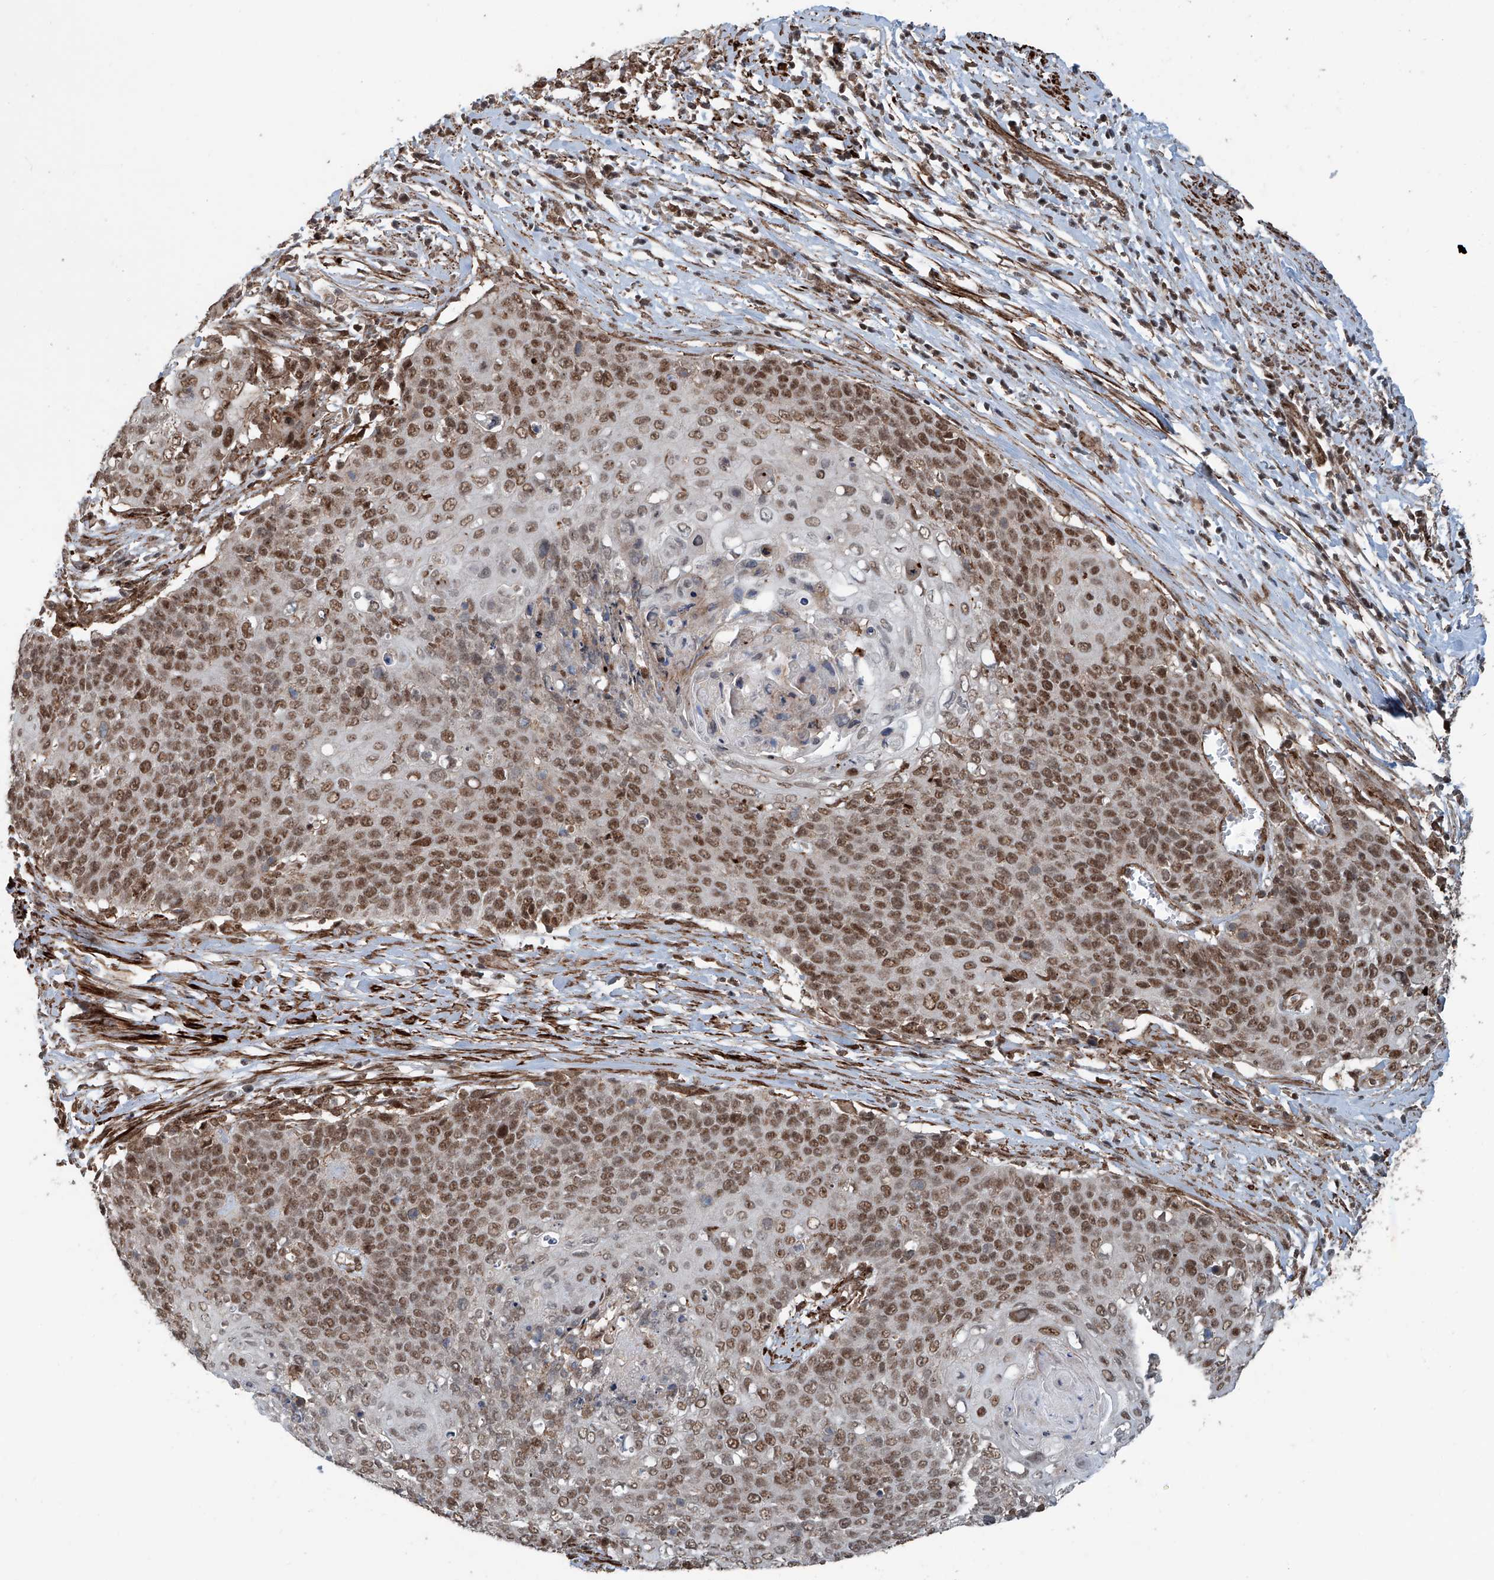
{"staining": {"intensity": "moderate", "quantity": ">75%", "location": "nuclear"}, "tissue": "cervical cancer", "cell_type": "Tumor cells", "image_type": "cancer", "snomed": [{"axis": "morphology", "description": "Squamous cell carcinoma, NOS"}, {"axis": "topography", "description": "Cervix"}], "caption": "This is a histology image of immunohistochemistry (IHC) staining of cervical squamous cell carcinoma, which shows moderate positivity in the nuclear of tumor cells.", "gene": "SDE2", "patient": {"sex": "female", "age": 39}}